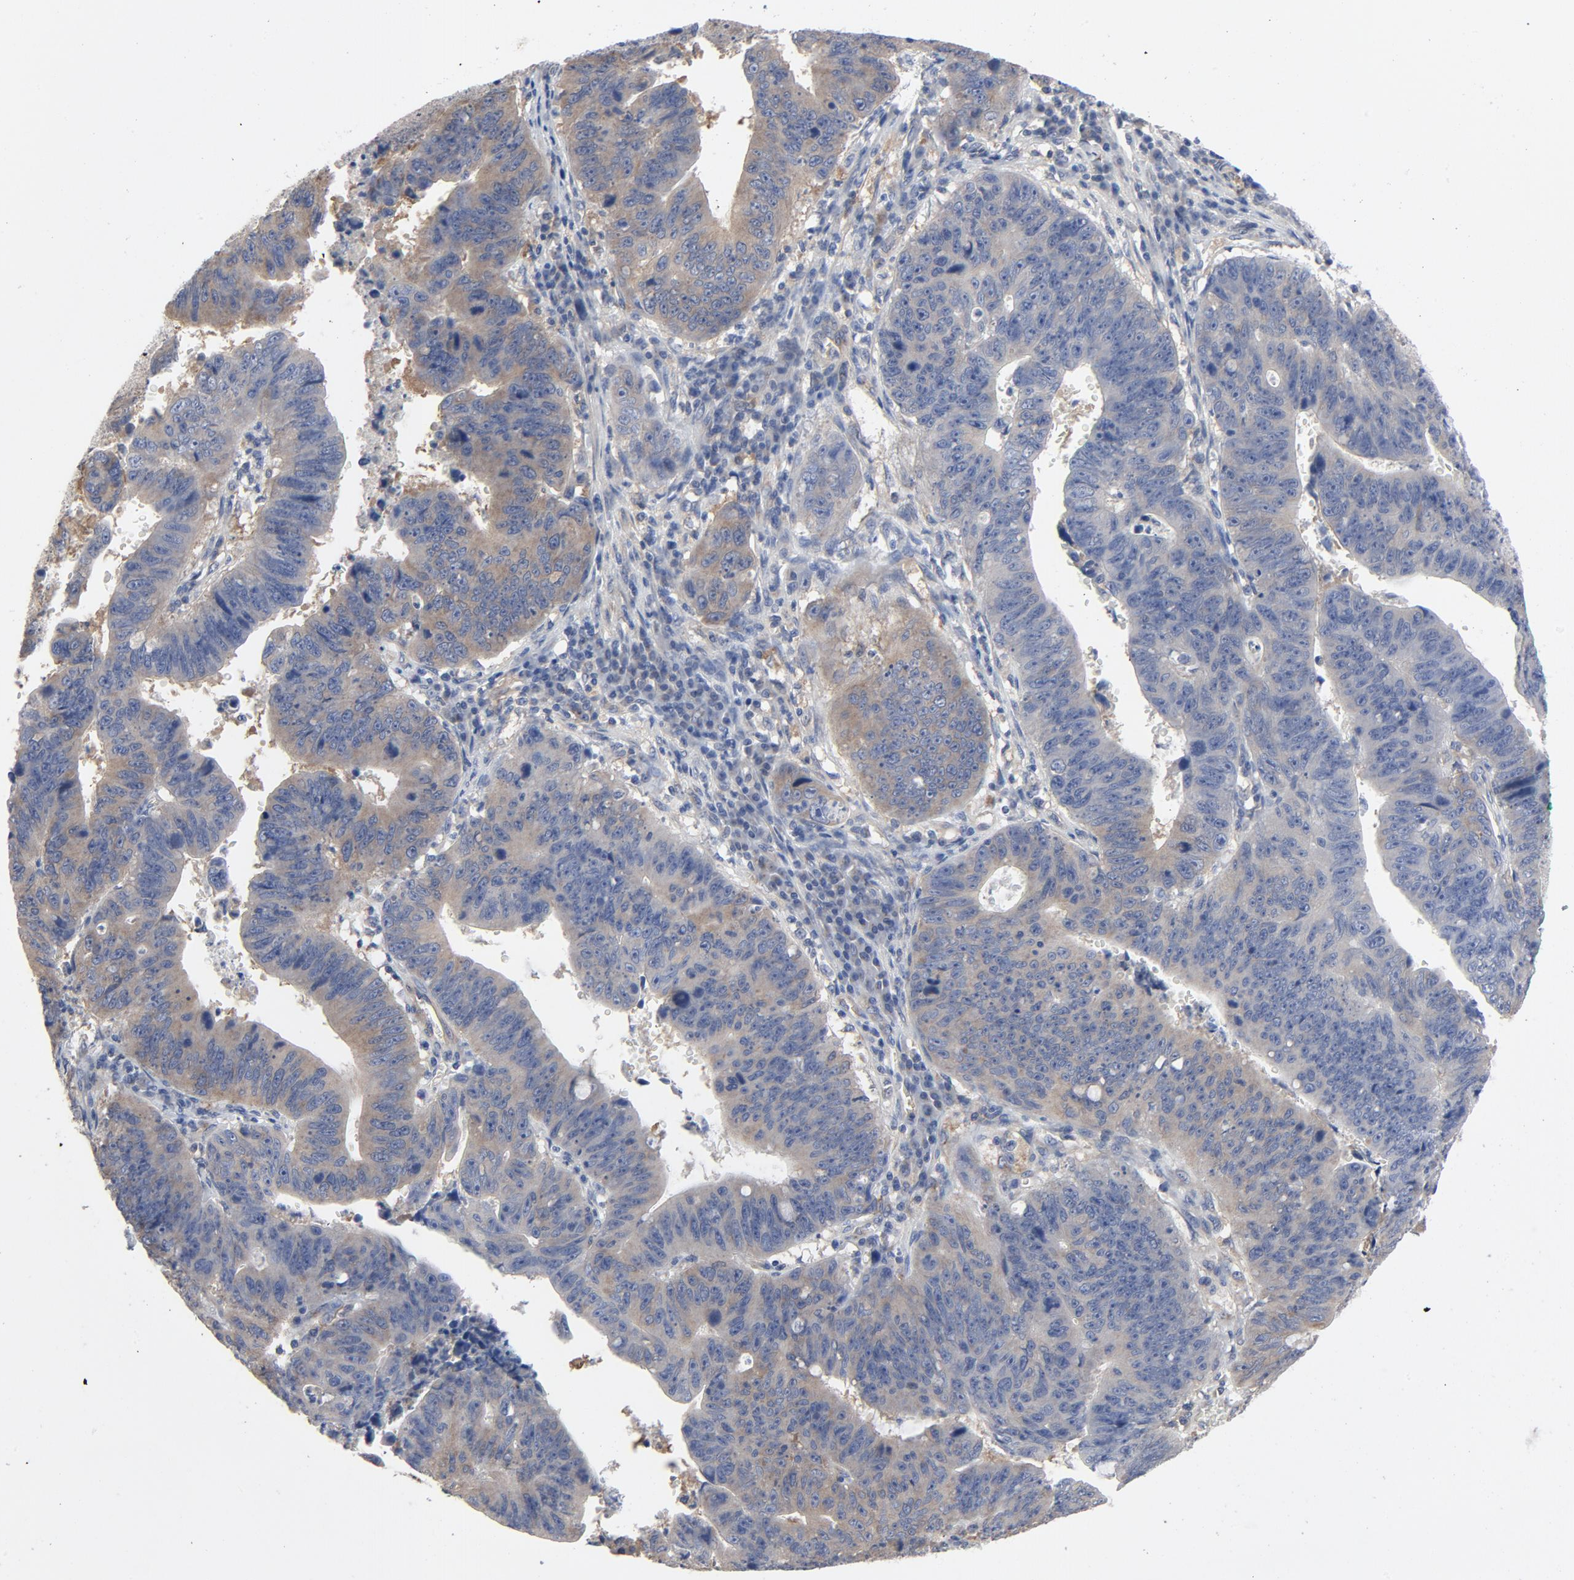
{"staining": {"intensity": "moderate", "quantity": ">75%", "location": "cytoplasmic/membranous"}, "tissue": "stomach cancer", "cell_type": "Tumor cells", "image_type": "cancer", "snomed": [{"axis": "morphology", "description": "Adenocarcinoma, NOS"}, {"axis": "topography", "description": "Stomach"}], "caption": "Immunohistochemistry (DAB) staining of human stomach cancer (adenocarcinoma) exhibits moderate cytoplasmic/membranous protein expression in about >75% of tumor cells. The staining is performed using DAB brown chromogen to label protein expression. The nuclei are counter-stained blue using hematoxylin.", "gene": "DYNLT3", "patient": {"sex": "male", "age": 59}}